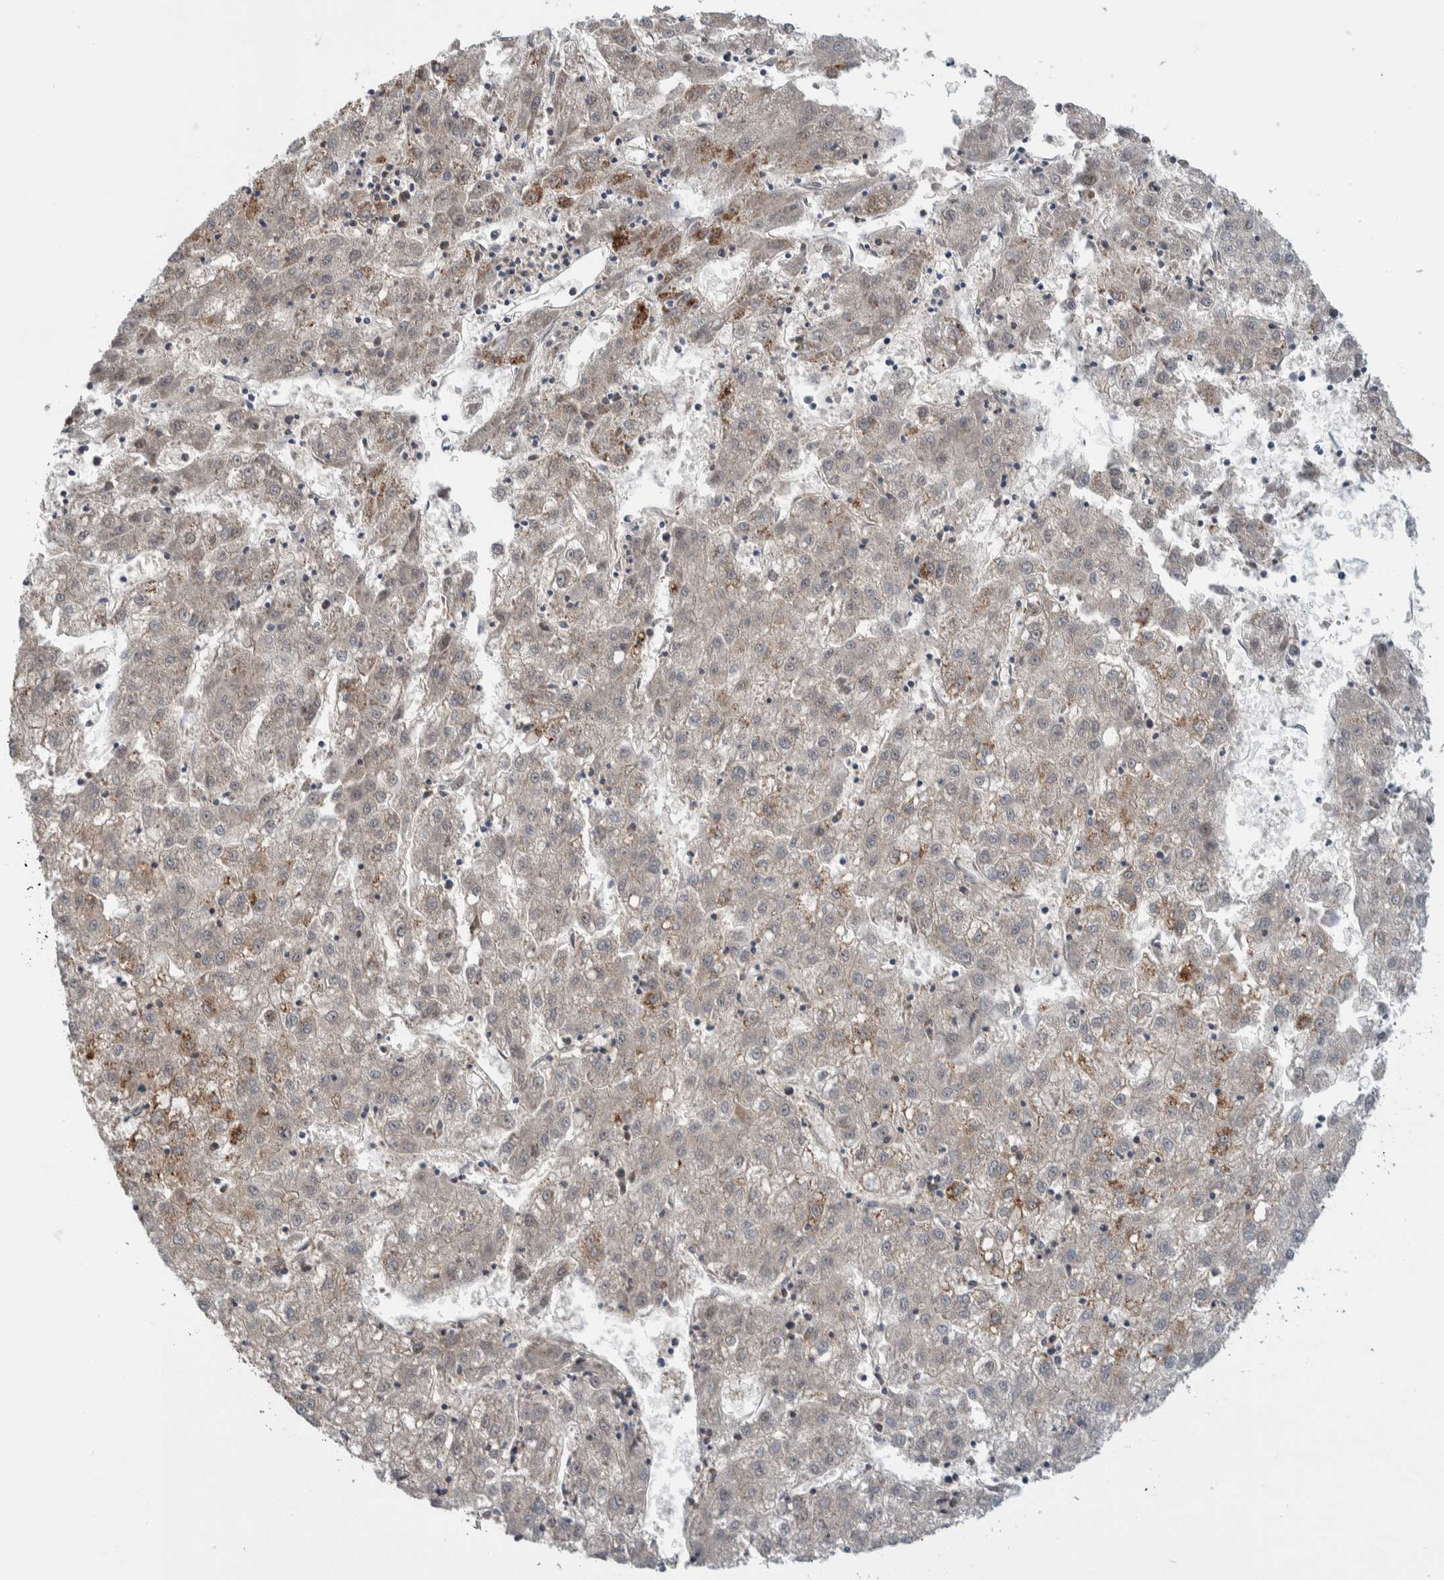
{"staining": {"intensity": "weak", "quantity": "<25%", "location": "cytoplasmic/membranous"}, "tissue": "liver cancer", "cell_type": "Tumor cells", "image_type": "cancer", "snomed": [{"axis": "morphology", "description": "Carcinoma, Hepatocellular, NOS"}, {"axis": "topography", "description": "Liver"}], "caption": "A histopathology image of hepatocellular carcinoma (liver) stained for a protein displays no brown staining in tumor cells. Brightfield microscopy of immunohistochemistry stained with DAB (3,3'-diaminobenzidine) (brown) and hematoxylin (blue), captured at high magnification.", "gene": "PRRG4", "patient": {"sex": "male", "age": 72}}